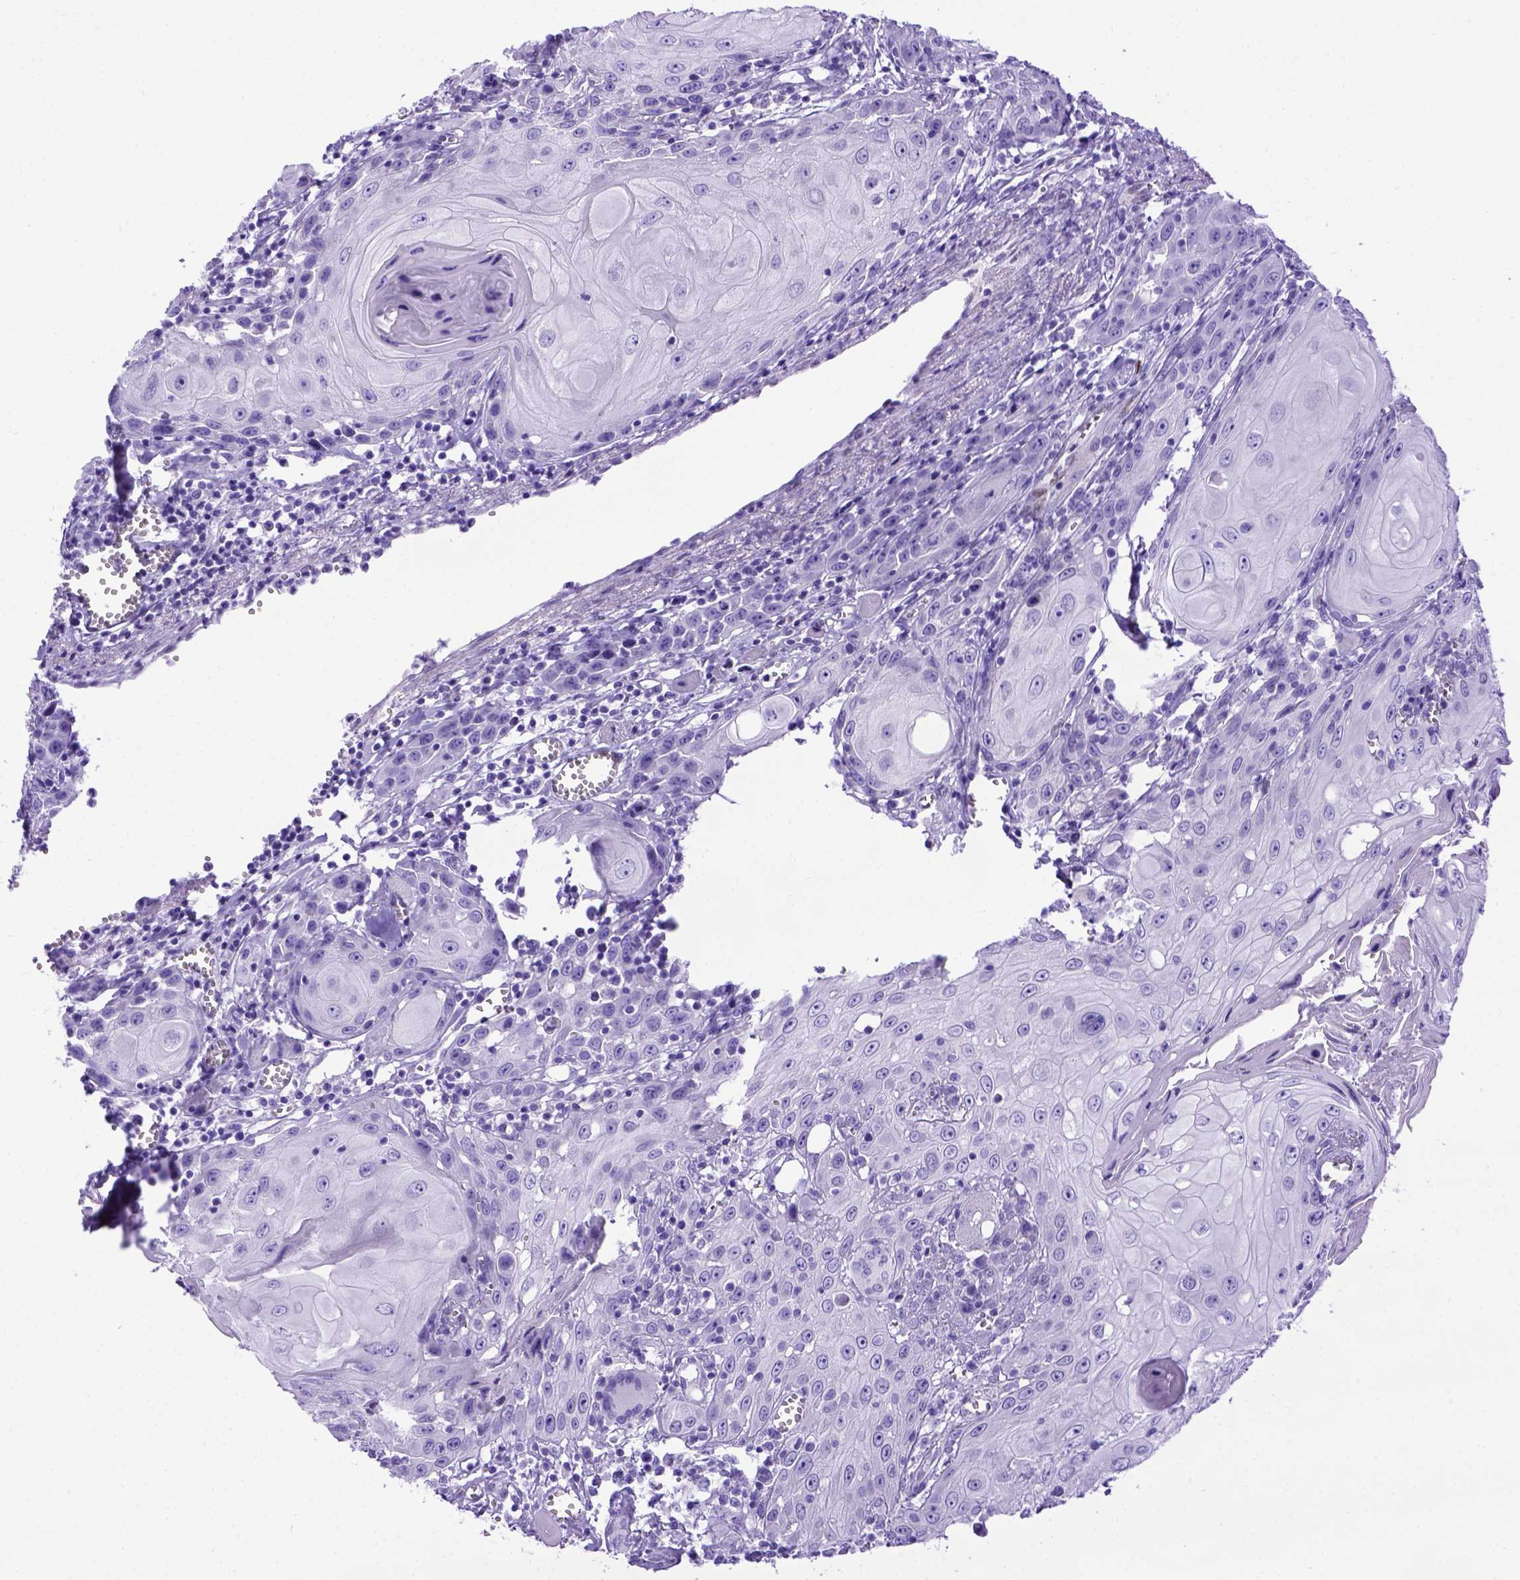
{"staining": {"intensity": "negative", "quantity": "none", "location": "none"}, "tissue": "head and neck cancer", "cell_type": "Tumor cells", "image_type": "cancer", "snomed": [{"axis": "morphology", "description": "Squamous cell carcinoma, NOS"}, {"axis": "topography", "description": "Head-Neck"}], "caption": "Protein analysis of head and neck cancer demonstrates no significant staining in tumor cells.", "gene": "MEOX2", "patient": {"sex": "female", "age": 80}}